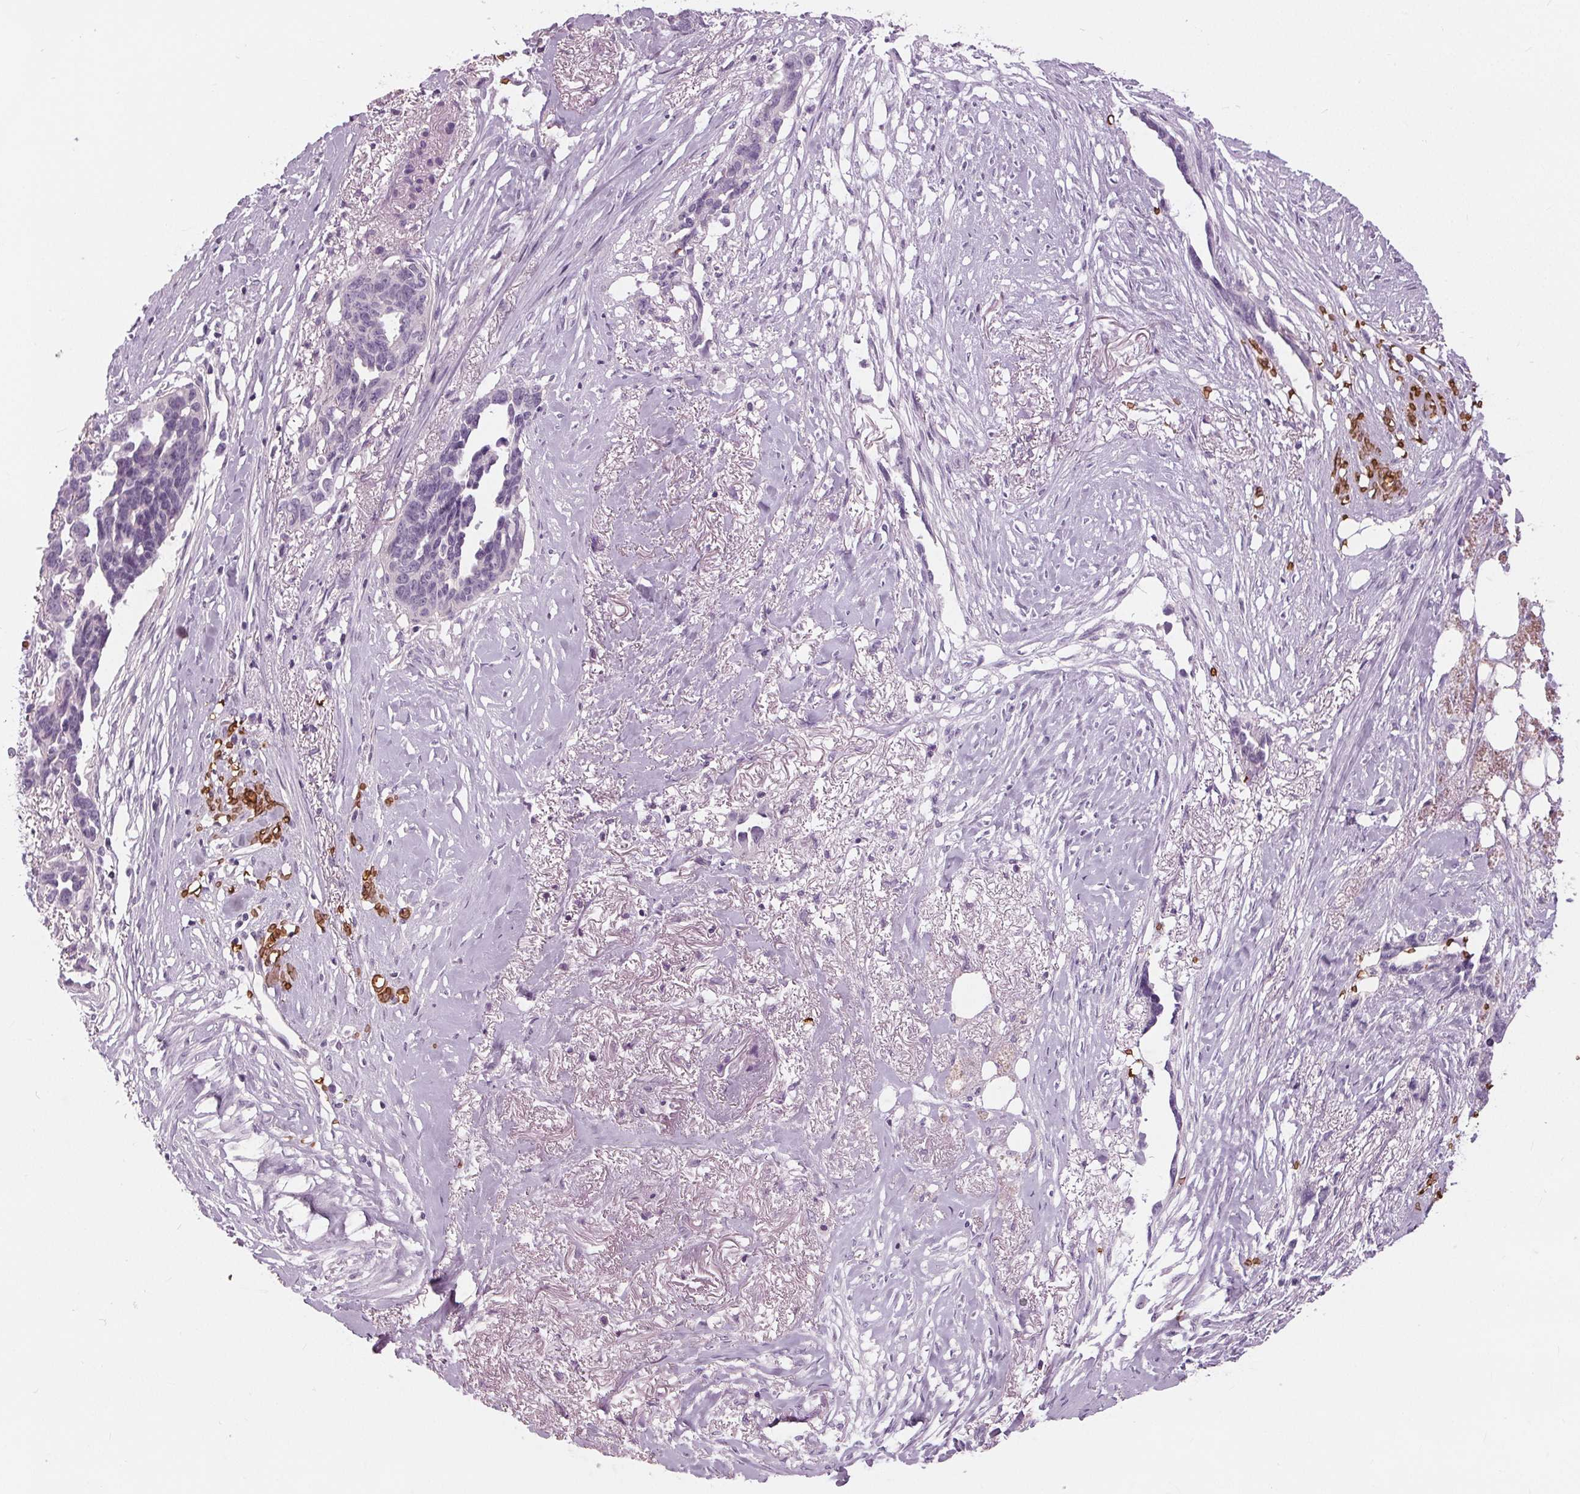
{"staining": {"intensity": "negative", "quantity": "none", "location": "none"}, "tissue": "ovarian cancer", "cell_type": "Tumor cells", "image_type": "cancer", "snomed": [{"axis": "morphology", "description": "Cystadenocarcinoma, serous, NOS"}, {"axis": "topography", "description": "Ovary"}], "caption": "This histopathology image is of ovarian serous cystadenocarcinoma stained with immunohistochemistry (IHC) to label a protein in brown with the nuclei are counter-stained blue. There is no staining in tumor cells.", "gene": "SLC4A1", "patient": {"sex": "female", "age": 69}}